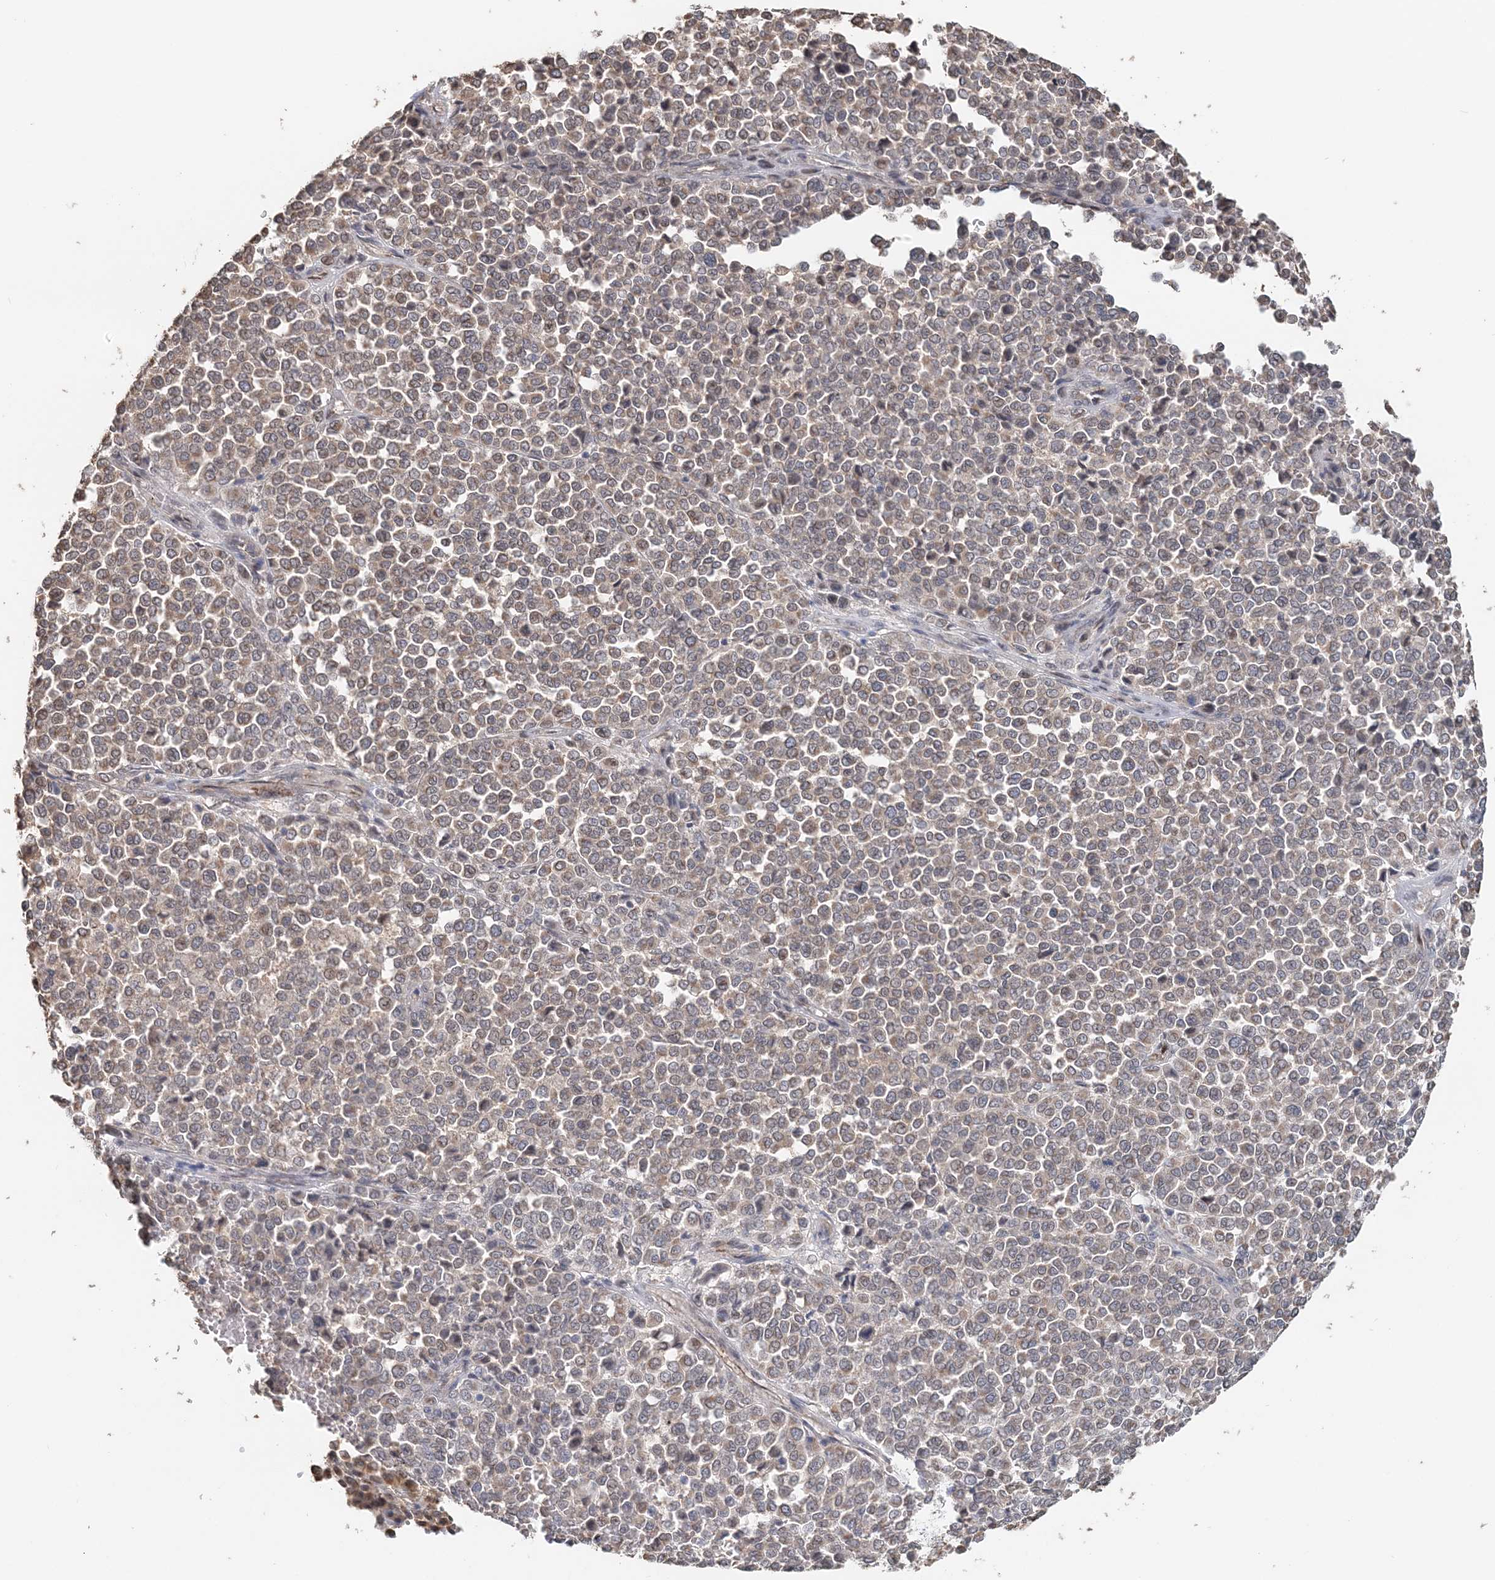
{"staining": {"intensity": "weak", "quantity": "25%-75%", "location": "cytoplasmic/membranous"}, "tissue": "melanoma", "cell_type": "Tumor cells", "image_type": "cancer", "snomed": [{"axis": "morphology", "description": "Malignant melanoma, Metastatic site"}, {"axis": "topography", "description": "Pancreas"}], "caption": "Immunohistochemistry of human malignant melanoma (metastatic site) displays low levels of weak cytoplasmic/membranous expression in approximately 25%-75% of tumor cells. The staining is performed using DAB (3,3'-diaminobenzidine) brown chromogen to label protein expression. The nuclei are counter-stained blue using hematoxylin.", "gene": "FBXO38", "patient": {"sex": "female", "age": 30}}